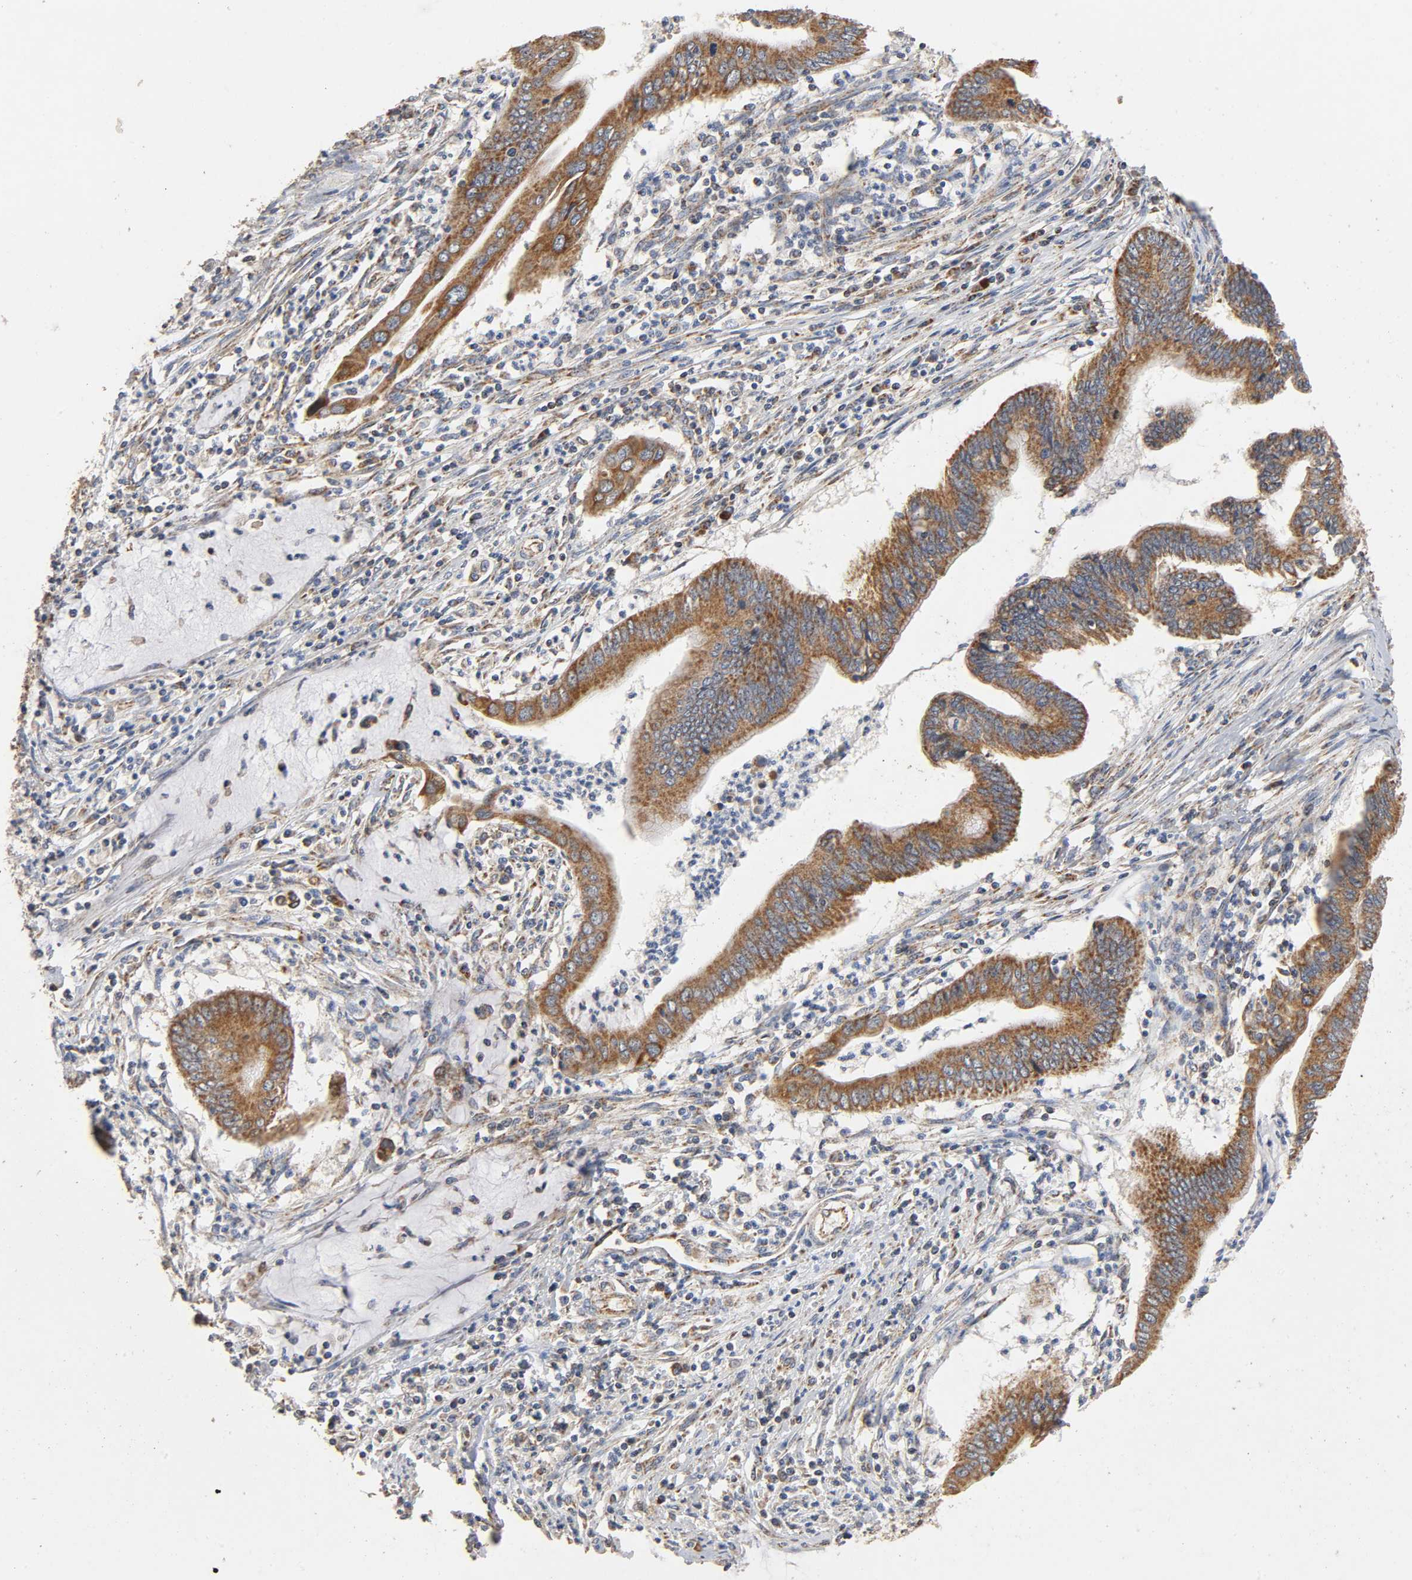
{"staining": {"intensity": "strong", "quantity": ">75%", "location": "cytoplasmic/membranous"}, "tissue": "cervical cancer", "cell_type": "Tumor cells", "image_type": "cancer", "snomed": [{"axis": "morphology", "description": "Adenocarcinoma, NOS"}, {"axis": "topography", "description": "Cervix"}], "caption": "Brown immunohistochemical staining in cervical adenocarcinoma displays strong cytoplasmic/membranous staining in about >75% of tumor cells.", "gene": "NDUFS3", "patient": {"sex": "female", "age": 36}}